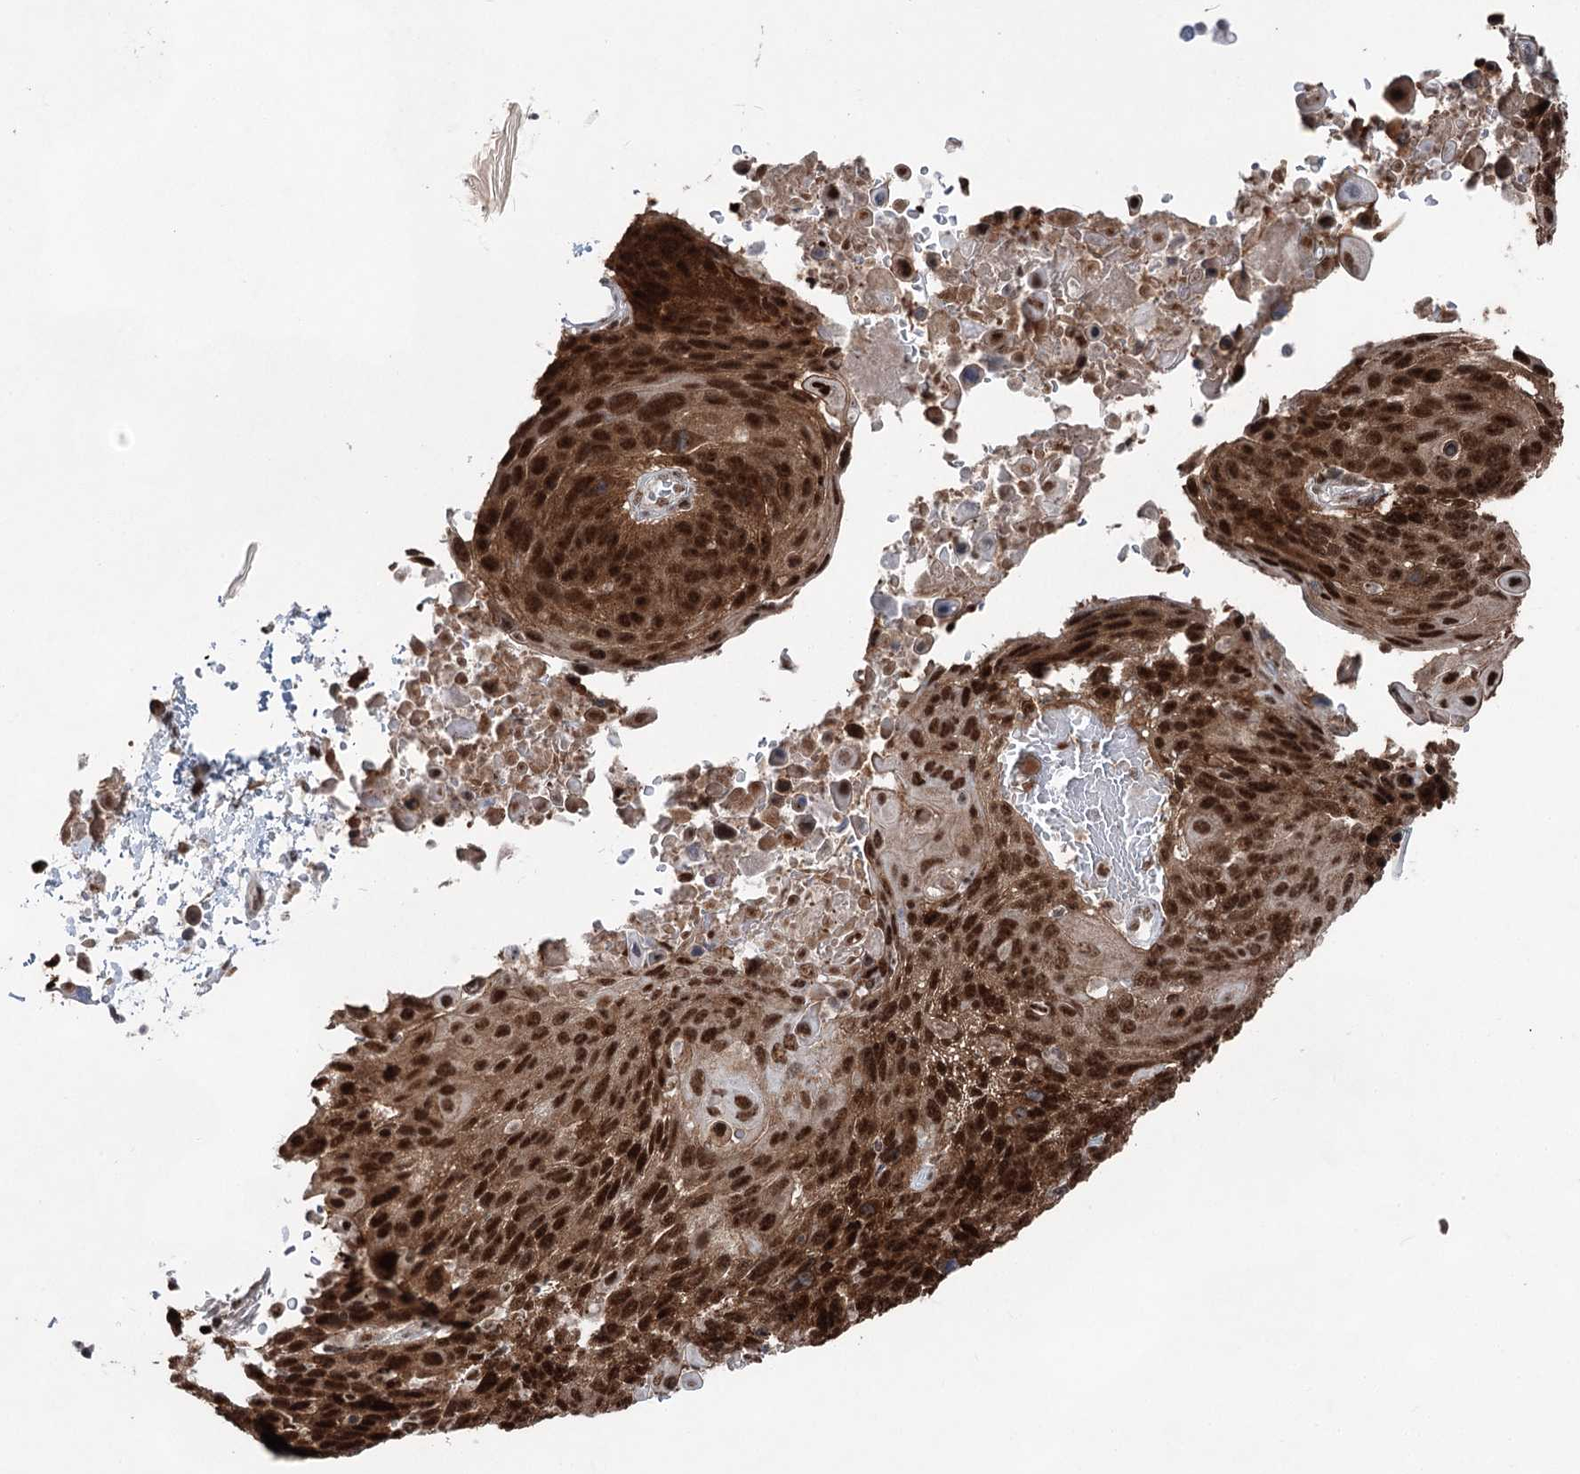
{"staining": {"intensity": "strong", "quantity": ">75%", "location": "nuclear"}, "tissue": "lung cancer", "cell_type": "Tumor cells", "image_type": "cancer", "snomed": [{"axis": "morphology", "description": "Squamous cell carcinoma, NOS"}, {"axis": "topography", "description": "Lung"}], "caption": "Human lung cancer stained with a brown dye exhibits strong nuclear positive positivity in approximately >75% of tumor cells.", "gene": "ZCCHC8", "patient": {"sex": "male", "age": 66}}